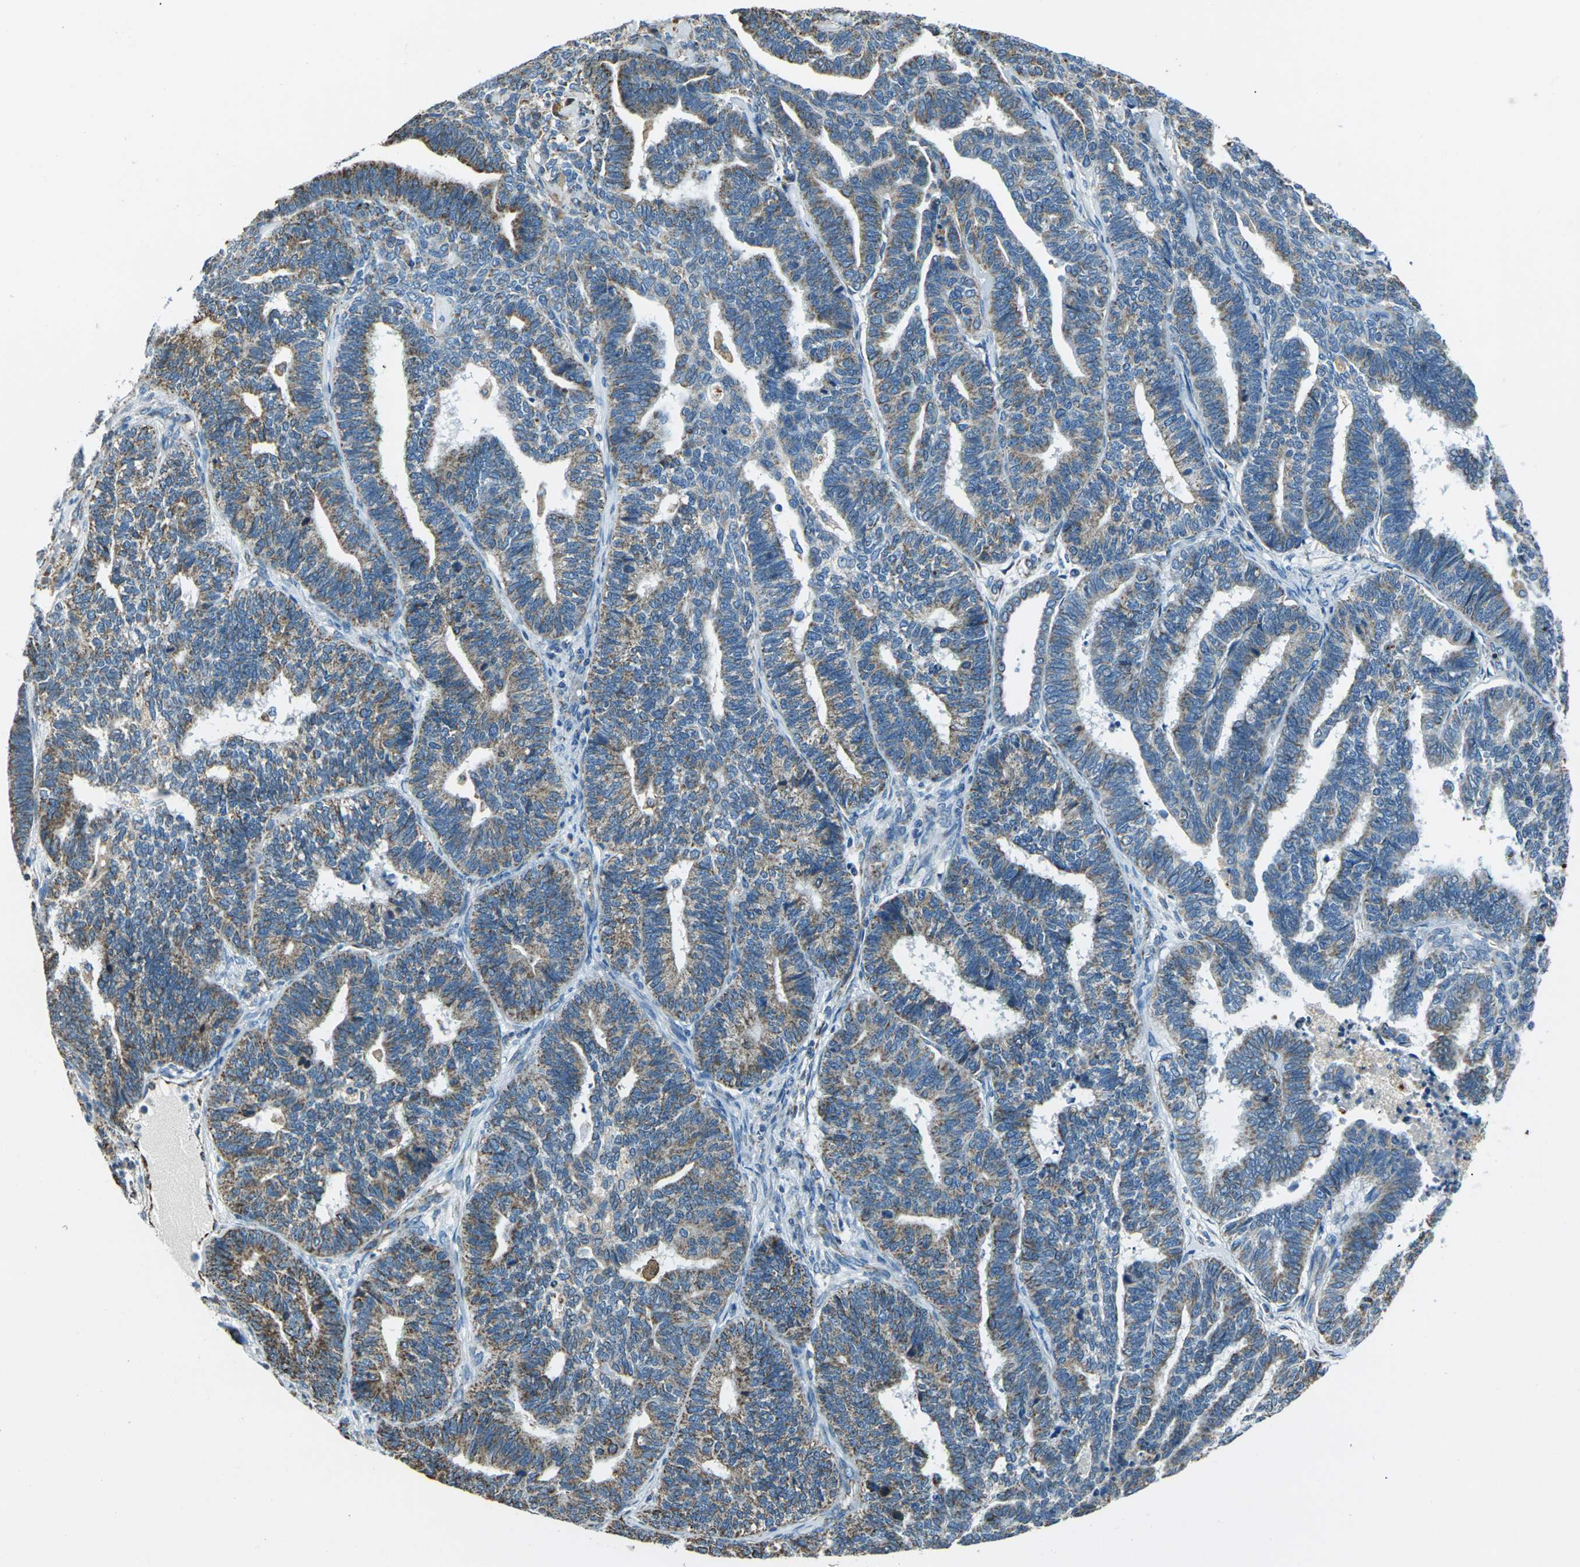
{"staining": {"intensity": "moderate", "quantity": ">75%", "location": "cytoplasmic/membranous"}, "tissue": "endometrial cancer", "cell_type": "Tumor cells", "image_type": "cancer", "snomed": [{"axis": "morphology", "description": "Adenocarcinoma, NOS"}, {"axis": "topography", "description": "Endometrium"}], "caption": "A high-resolution histopathology image shows immunohistochemistry staining of endometrial cancer (adenocarcinoma), which shows moderate cytoplasmic/membranous positivity in approximately >75% of tumor cells. (brown staining indicates protein expression, while blue staining denotes nuclei).", "gene": "IRF3", "patient": {"sex": "female", "age": 70}}